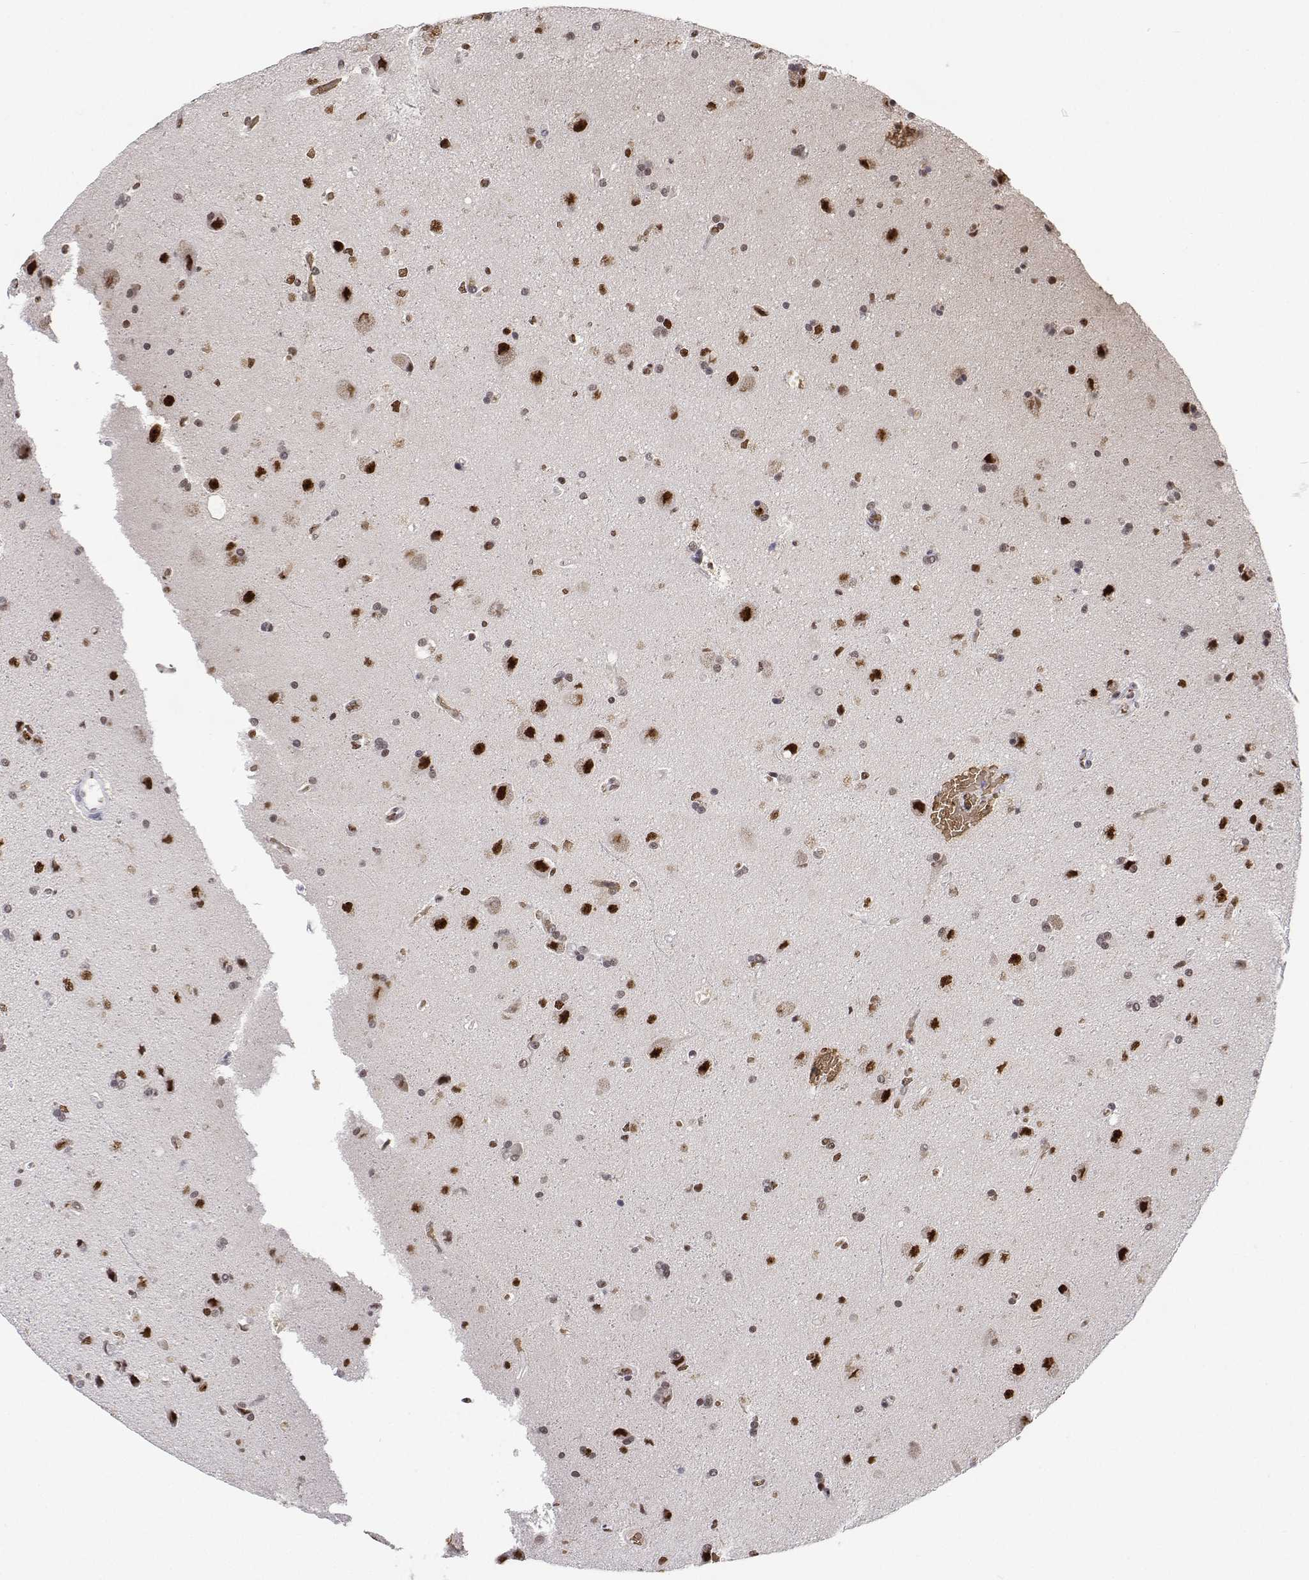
{"staining": {"intensity": "moderate", "quantity": ">75%", "location": "nuclear"}, "tissue": "glioma", "cell_type": "Tumor cells", "image_type": "cancer", "snomed": [{"axis": "morphology", "description": "Glioma, malignant, High grade"}, {"axis": "topography", "description": "Cerebral cortex"}], "caption": "IHC image of neoplastic tissue: high-grade glioma (malignant) stained using immunohistochemistry (IHC) exhibits medium levels of moderate protein expression localized specifically in the nuclear of tumor cells, appearing as a nuclear brown color.", "gene": "ADAR", "patient": {"sex": "male", "age": 70}}